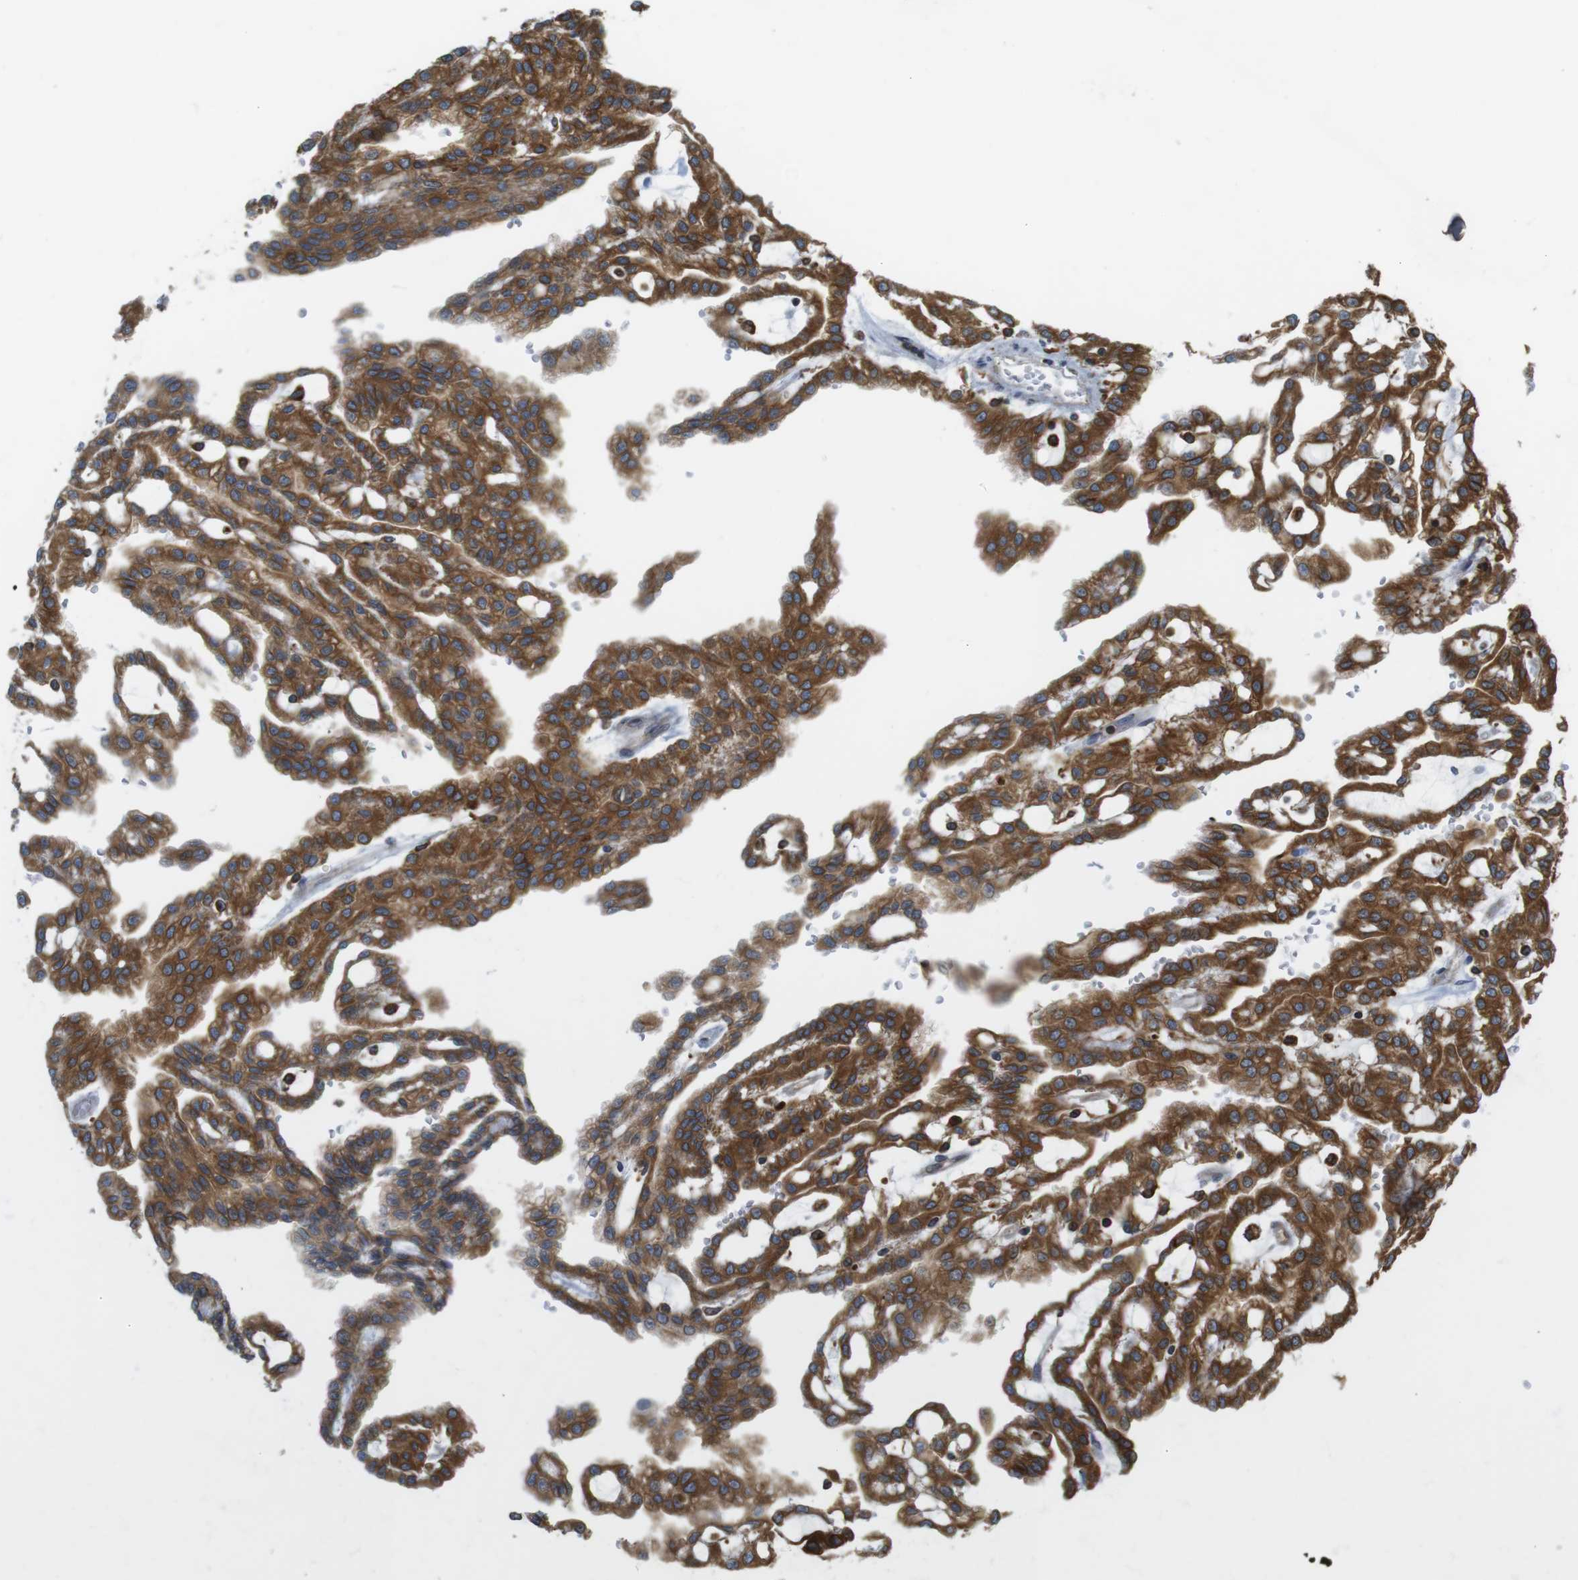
{"staining": {"intensity": "strong", "quantity": ">75%", "location": "cytoplasmic/membranous"}, "tissue": "renal cancer", "cell_type": "Tumor cells", "image_type": "cancer", "snomed": [{"axis": "morphology", "description": "Adenocarcinoma, NOS"}, {"axis": "topography", "description": "Kidney"}], "caption": "Immunohistochemical staining of human renal adenocarcinoma reveals high levels of strong cytoplasmic/membranous positivity in approximately >75% of tumor cells.", "gene": "ARL6IP5", "patient": {"sex": "male", "age": 63}}